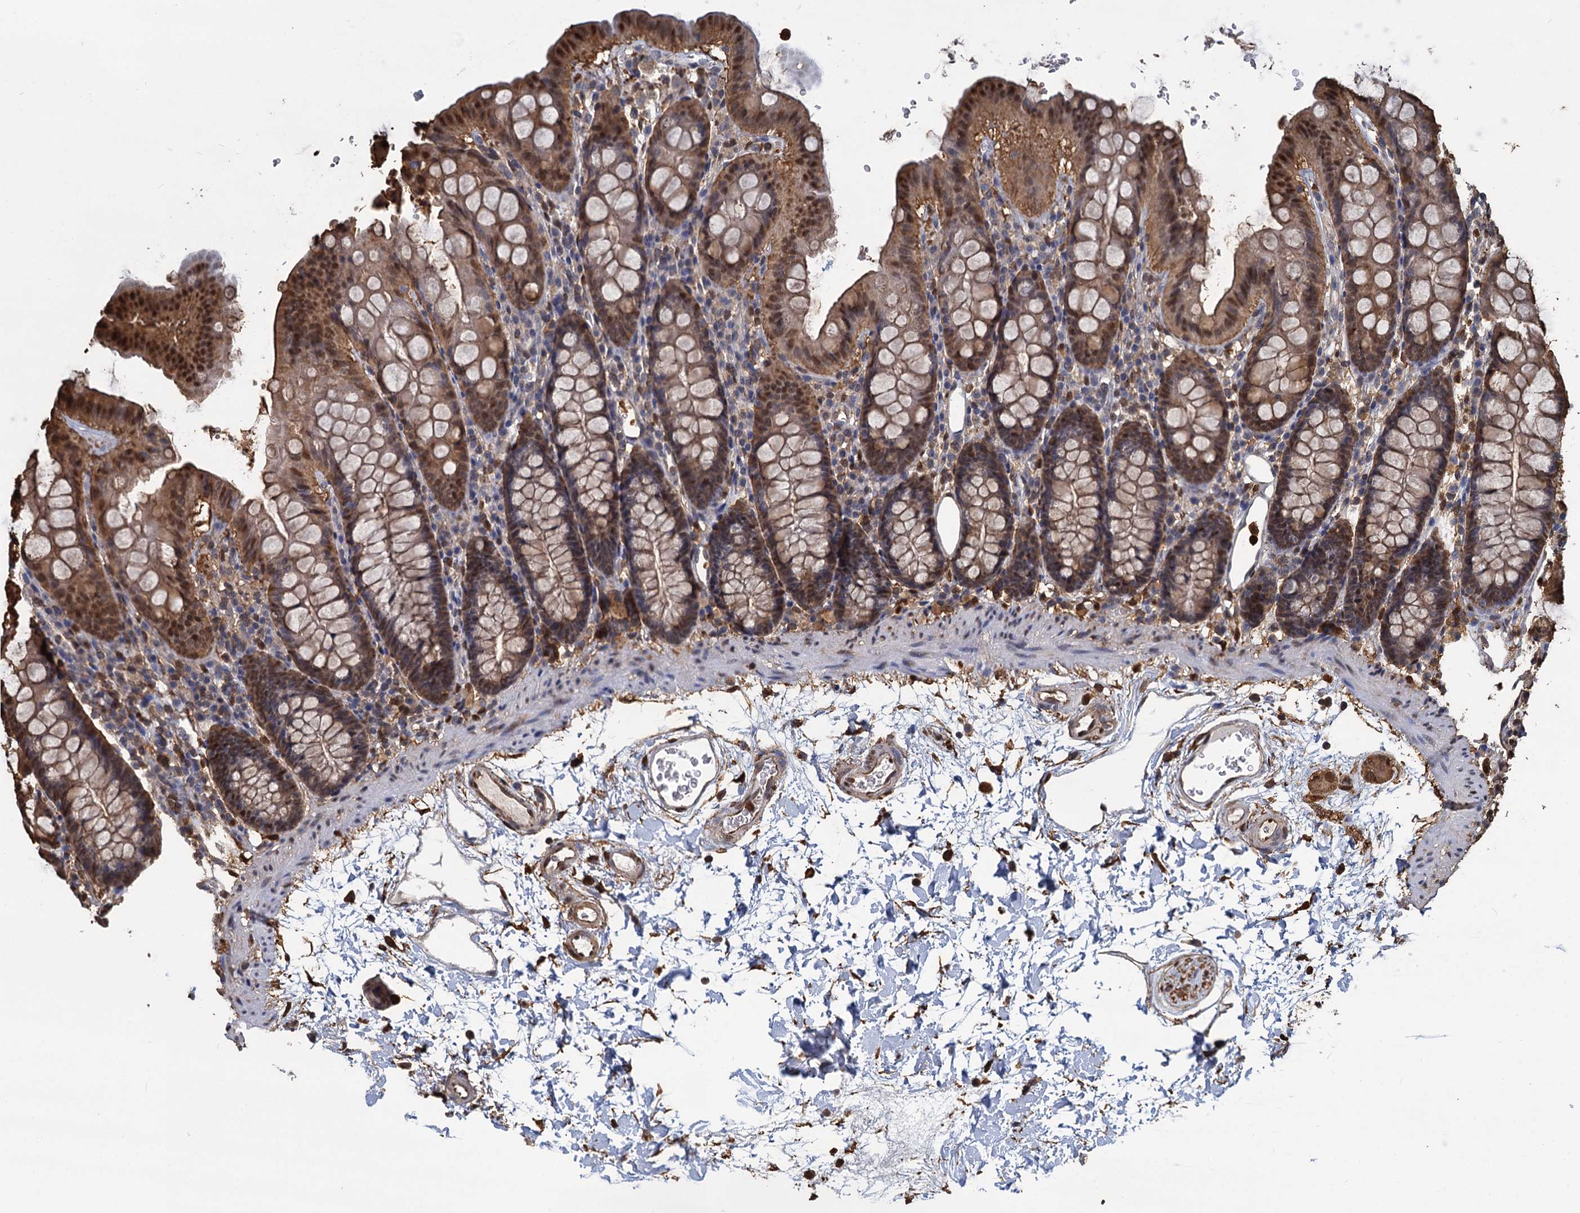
{"staining": {"intensity": "moderate", "quantity": ">75%", "location": "cytoplasmic/membranous,nuclear"}, "tissue": "colon", "cell_type": "Endothelial cells", "image_type": "normal", "snomed": [{"axis": "morphology", "description": "Normal tissue, NOS"}, {"axis": "topography", "description": "Colon"}], "caption": "Protein expression analysis of normal human colon reveals moderate cytoplasmic/membranous,nuclear expression in about >75% of endothelial cells.", "gene": "S100A6", "patient": {"sex": "male", "age": 75}}